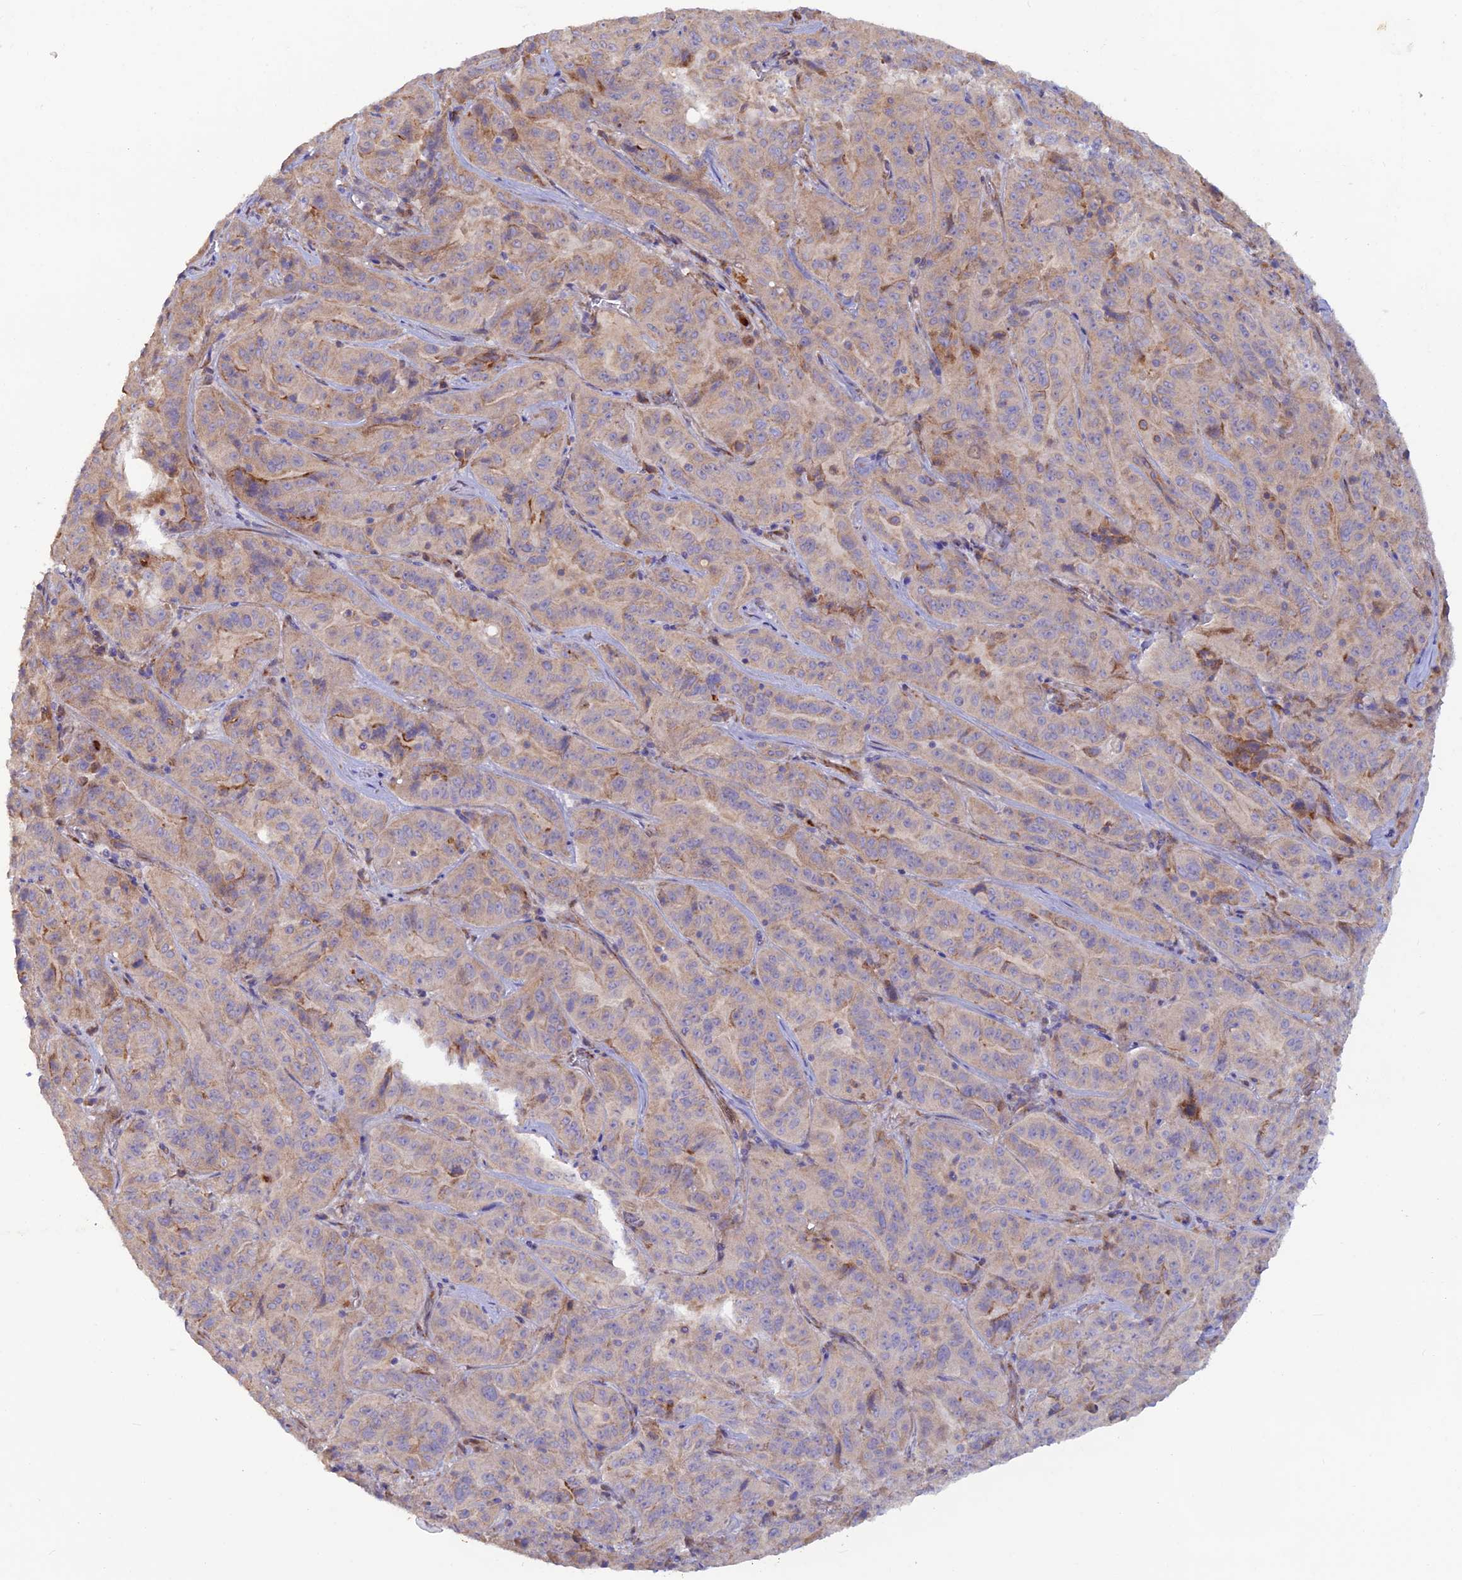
{"staining": {"intensity": "weak", "quantity": "<25%", "location": "cytoplasmic/membranous"}, "tissue": "pancreatic cancer", "cell_type": "Tumor cells", "image_type": "cancer", "snomed": [{"axis": "morphology", "description": "Adenocarcinoma, NOS"}, {"axis": "topography", "description": "Pancreas"}], "caption": "Tumor cells show no significant protein staining in pancreatic cancer (adenocarcinoma). The staining was performed using DAB (3,3'-diaminobenzidine) to visualize the protein expression in brown, while the nuclei were stained in blue with hematoxylin (Magnification: 20x).", "gene": "GMCL1", "patient": {"sex": "male", "age": 63}}